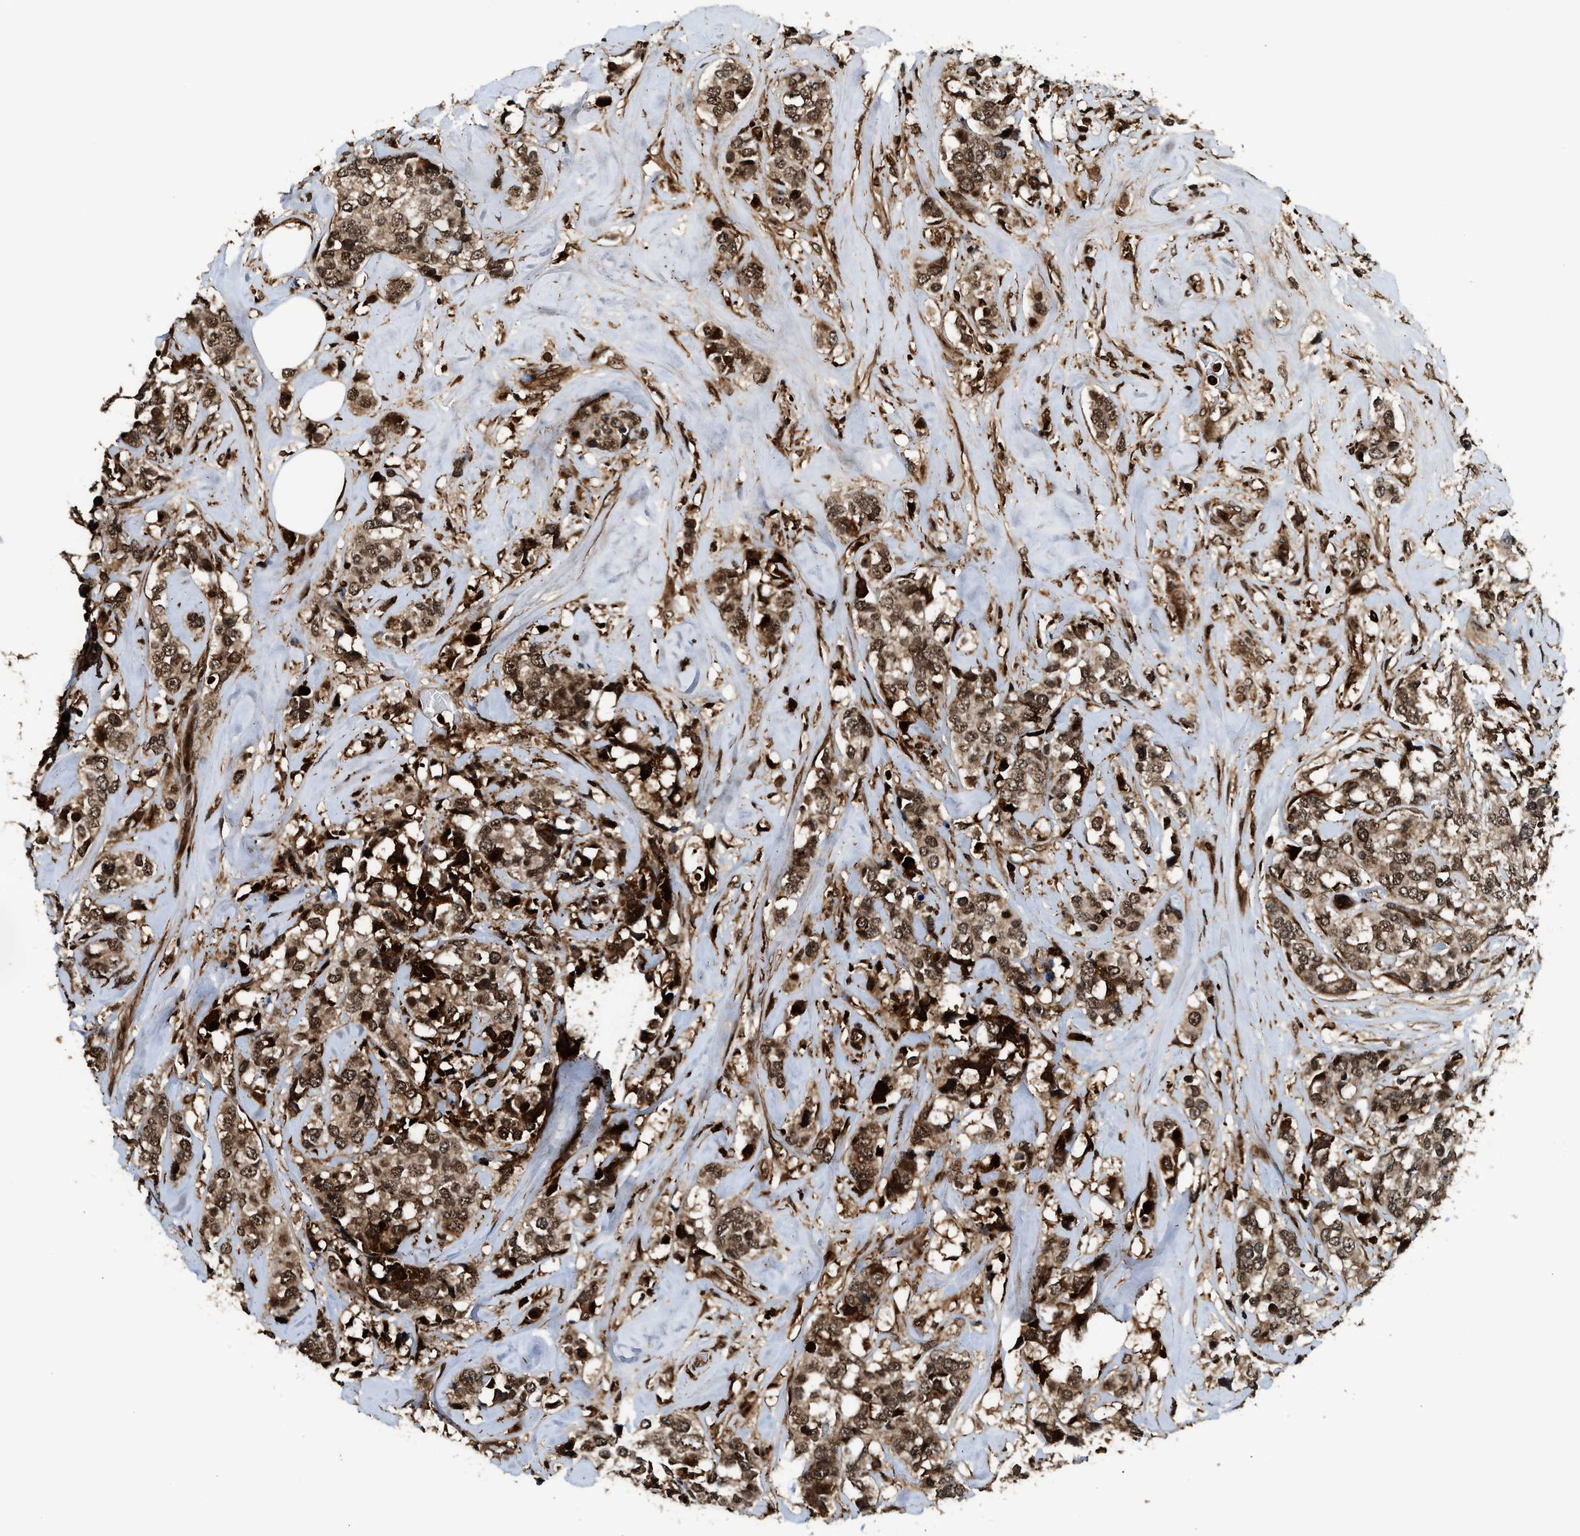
{"staining": {"intensity": "moderate", "quantity": ">75%", "location": "cytoplasmic/membranous,nuclear"}, "tissue": "breast cancer", "cell_type": "Tumor cells", "image_type": "cancer", "snomed": [{"axis": "morphology", "description": "Lobular carcinoma"}, {"axis": "topography", "description": "Breast"}], "caption": "Immunohistochemistry (DAB) staining of breast cancer (lobular carcinoma) displays moderate cytoplasmic/membranous and nuclear protein positivity in about >75% of tumor cells.", "gene": "MDM2", "patient": {"sex": "female", "age": 59}}